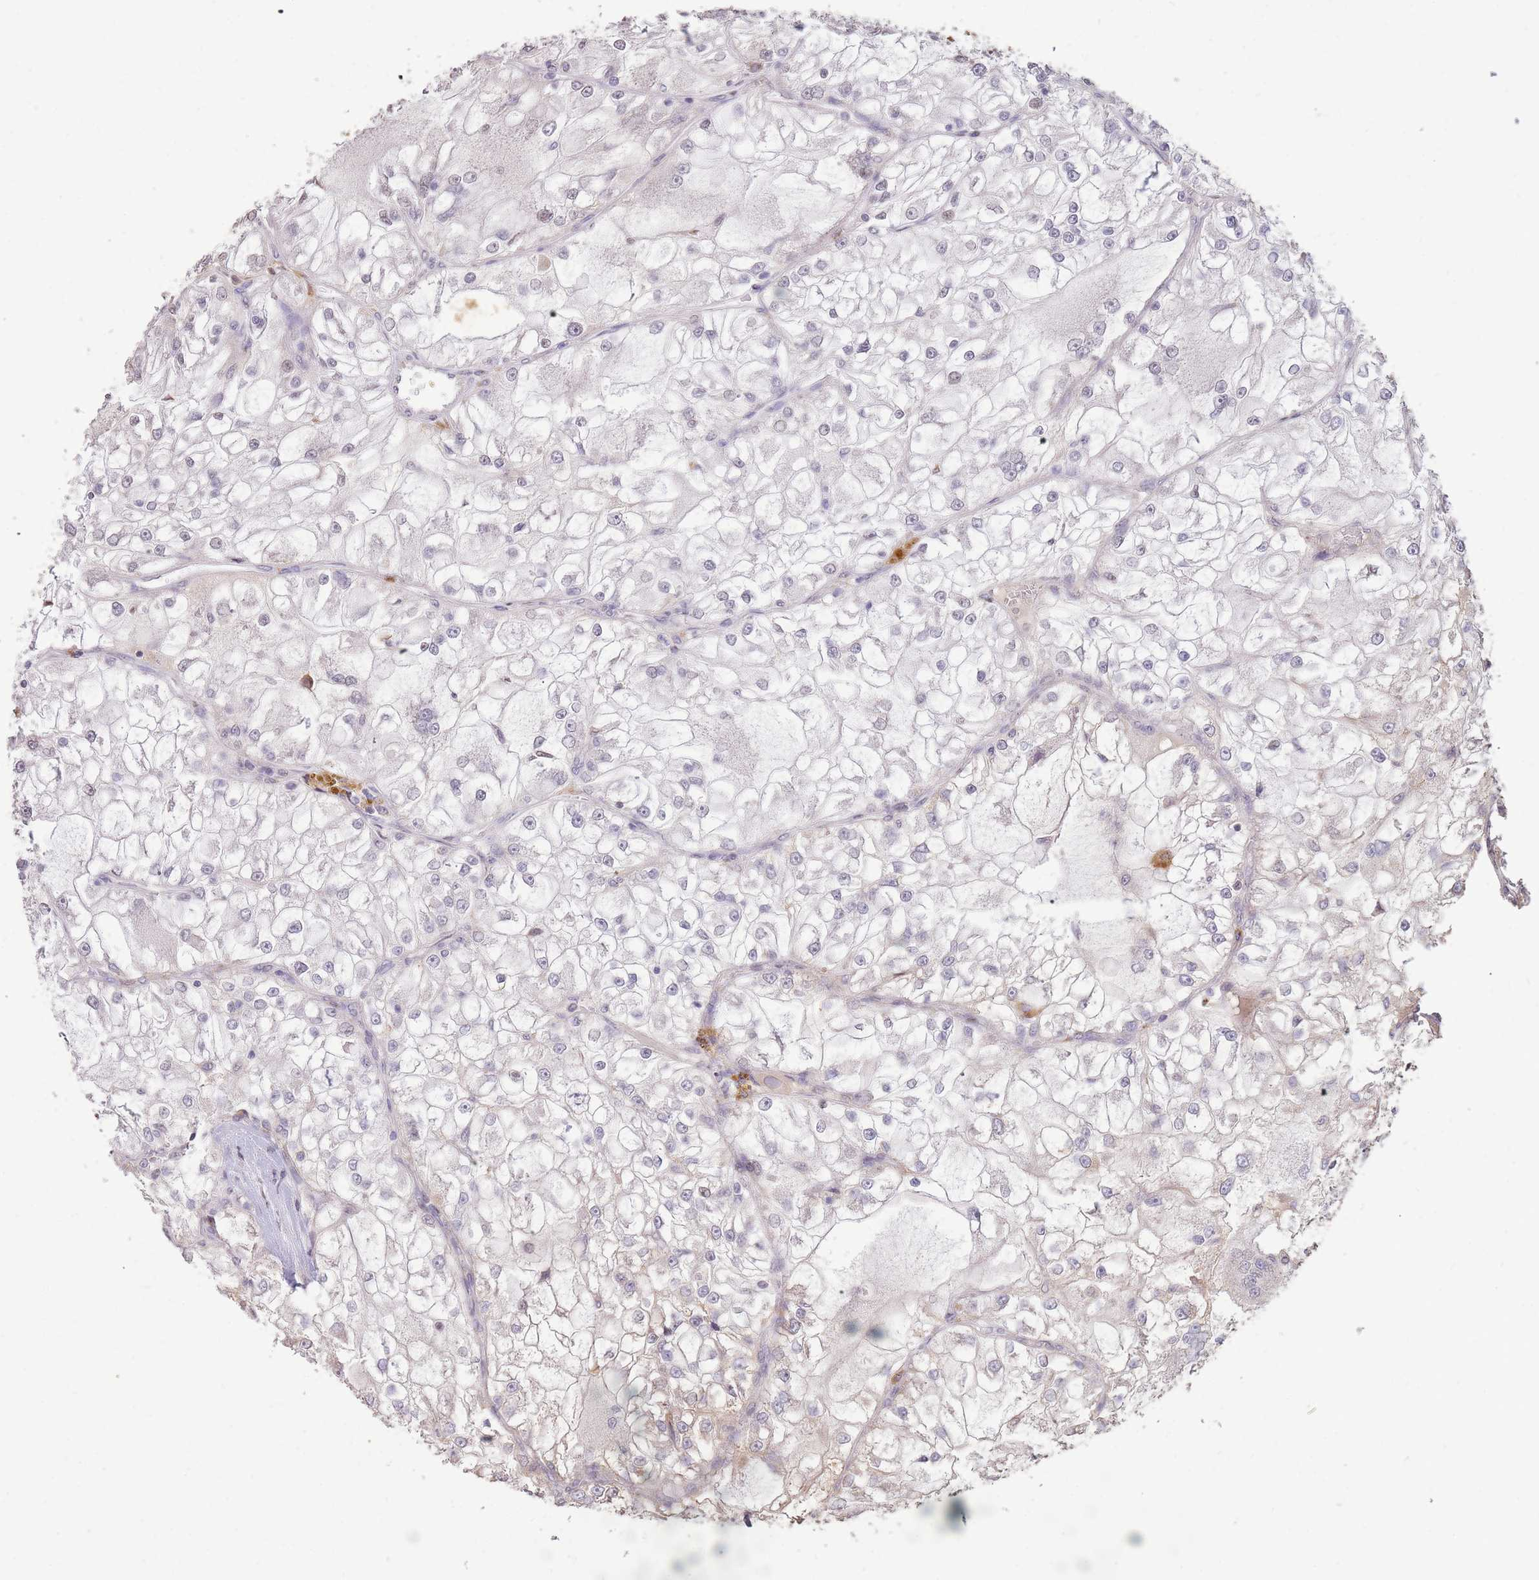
{"staining": {"intensity": "negative", "quantity": "none", "location": "none"}, "tissue": "renal cancer", "cell_type": "Tumor cells", "image_type": "cancer", "snomed": [{"axis": "morphology", "description": "Adenocarcinoma, NOS"}, {"axis": "topography", "description": "Kidney"}], "caption": "High magnification brightfield microscopy of renal cancer stained with DAB (3,3'-diaminobenzidine) (brown) and counterstained with hematoxylin (blue): tumor cells show no significant staining. Nuclei are stained in blue.", "gene": "RGS14", "patient": {"sex": "female", "age": 72}}